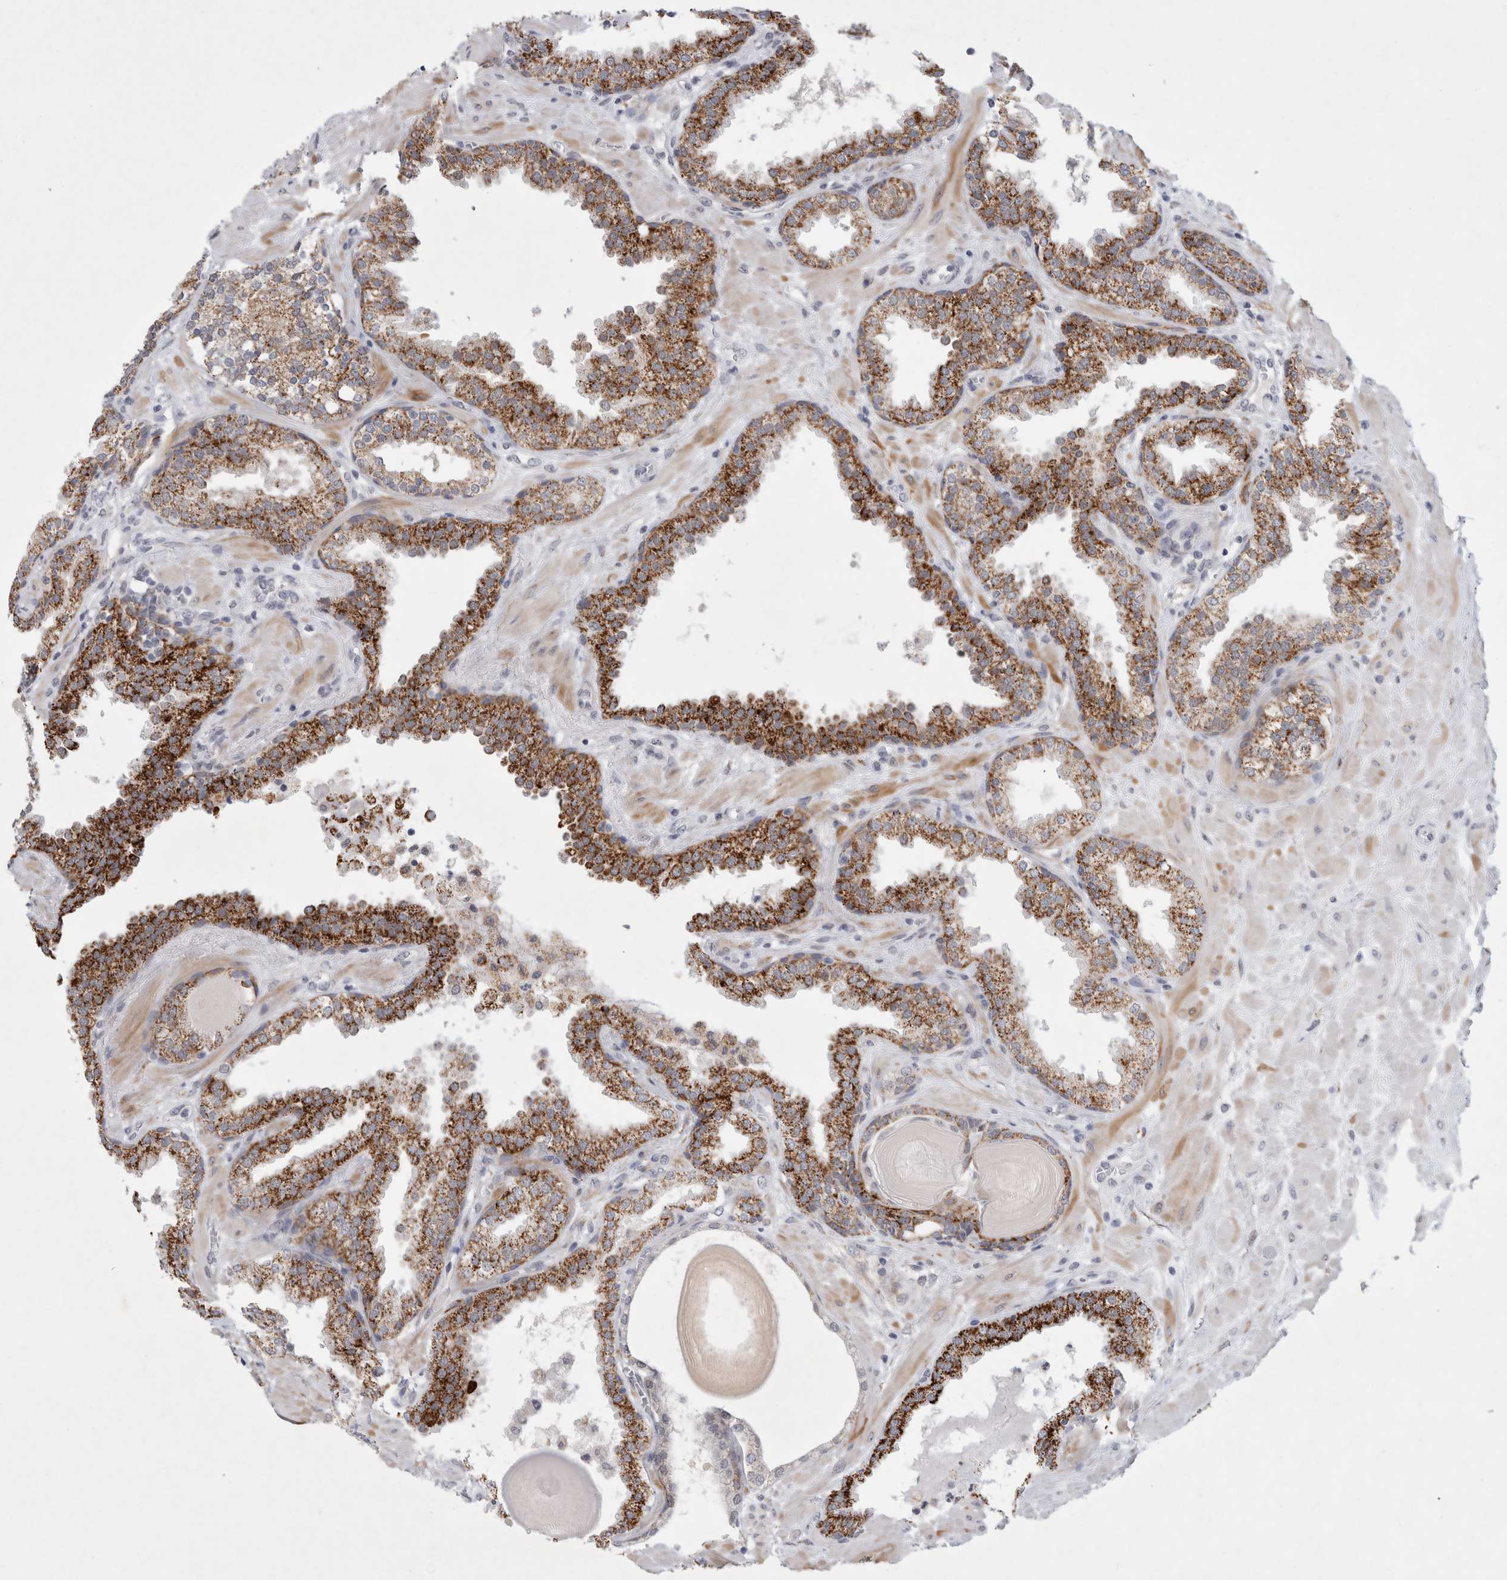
{"staining": {"intensity": "strong", "quantity": "25%-75%", "location": "cytoplasmic/membranous"}, "tissue": "prostate", "cell_type": "Glandular cells", "image_type": "normal", "snomed": [{"axis": "morphology", "description": "Normal tissue, NOS"}, {"axis": "topography", "description": "Prostate"}], "caption": "Immunohistochemical staining of unremarkable prostate exhibits high levels of strong cytoplasmic/membranous expression in about 25%-75% of glandular cells. The protein is stained brown, and the nuclei are stained in blue (DAB (3,3'-diaminobenzidine) IHC with brightfield microscopy, high magnification).", "gene": "NIPA1", "patient": {"sex": "male", "age": 51}}